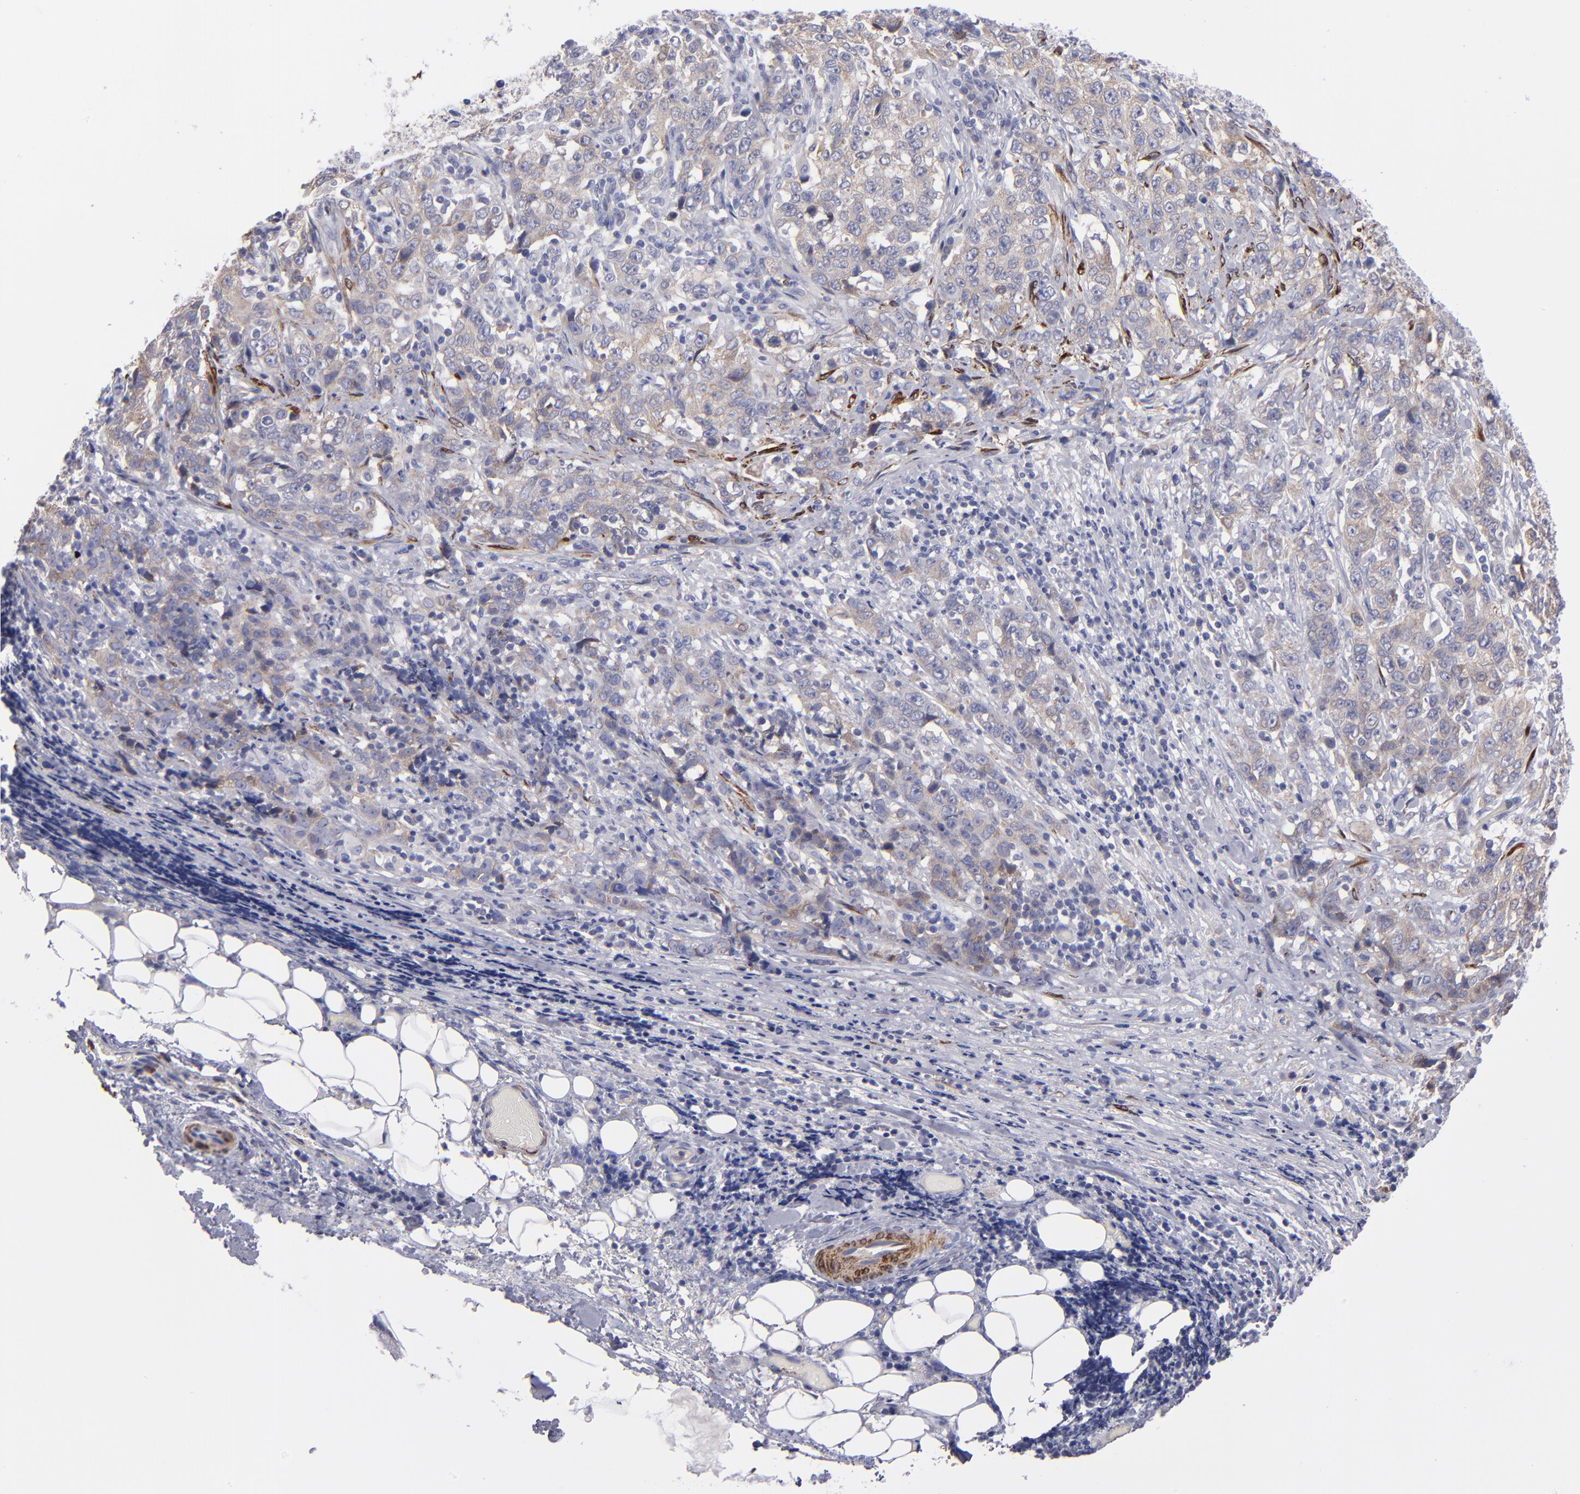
{"staining": {"intensity": "weak", "quantity": ">75%", "location": "cytoplasmic/membranous"}, "tissue": "stomach cancer", "cell_type": "Tumor cells", "image_type": "cancer", "snomed": [{"axis": "morphology", "description": "Adenocarcinoma, NOS"}, {"axis": "topography", "description": "Stomach"}], "caption": "A brown stain shows weak cytoplasmic/membranous staining of a protein in human stomach cancer (adenocarcinoma) tumor cells.", "gene": "SLMAP", "patient": {"sex": "male", "age": 48}}